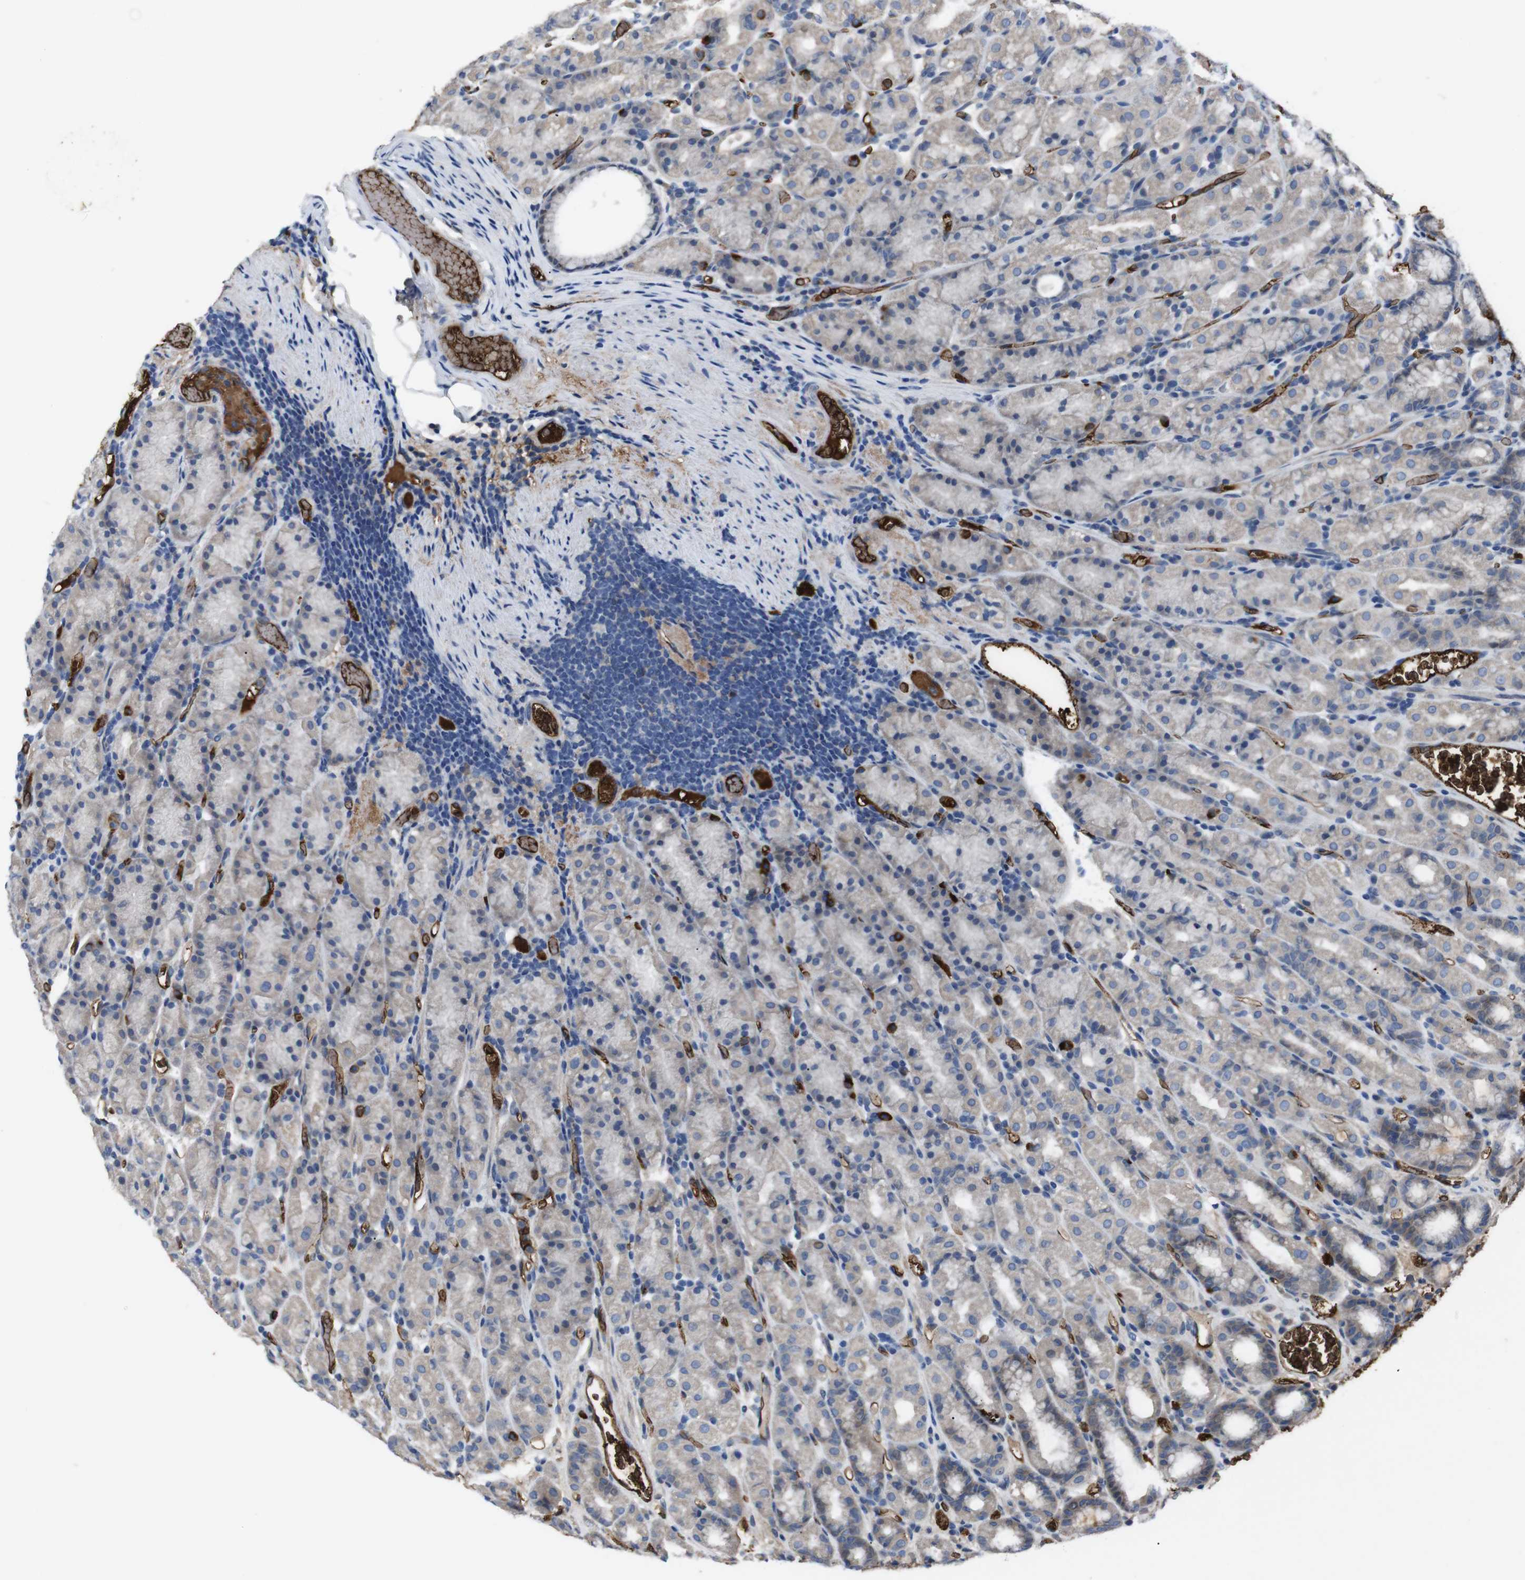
{"staining": {"intensity": "negative", "quantity": "none", "location": "none"}, "tissue": "stomach", "cell_type": "Glandular cells", "image_type": "normal", "snomed": [{"axis": "morphology", "description": "Normal tissue, NOS"}, {"axis": "topography", "description": "Stomach, upper"}], "caption": "IHC histopathology image of normal human stomach stained for a protein (brown), which exhibits no positivity in glandular cells.", "gene": "SPTB", "patient": {"sex": "male", "age": 68}}